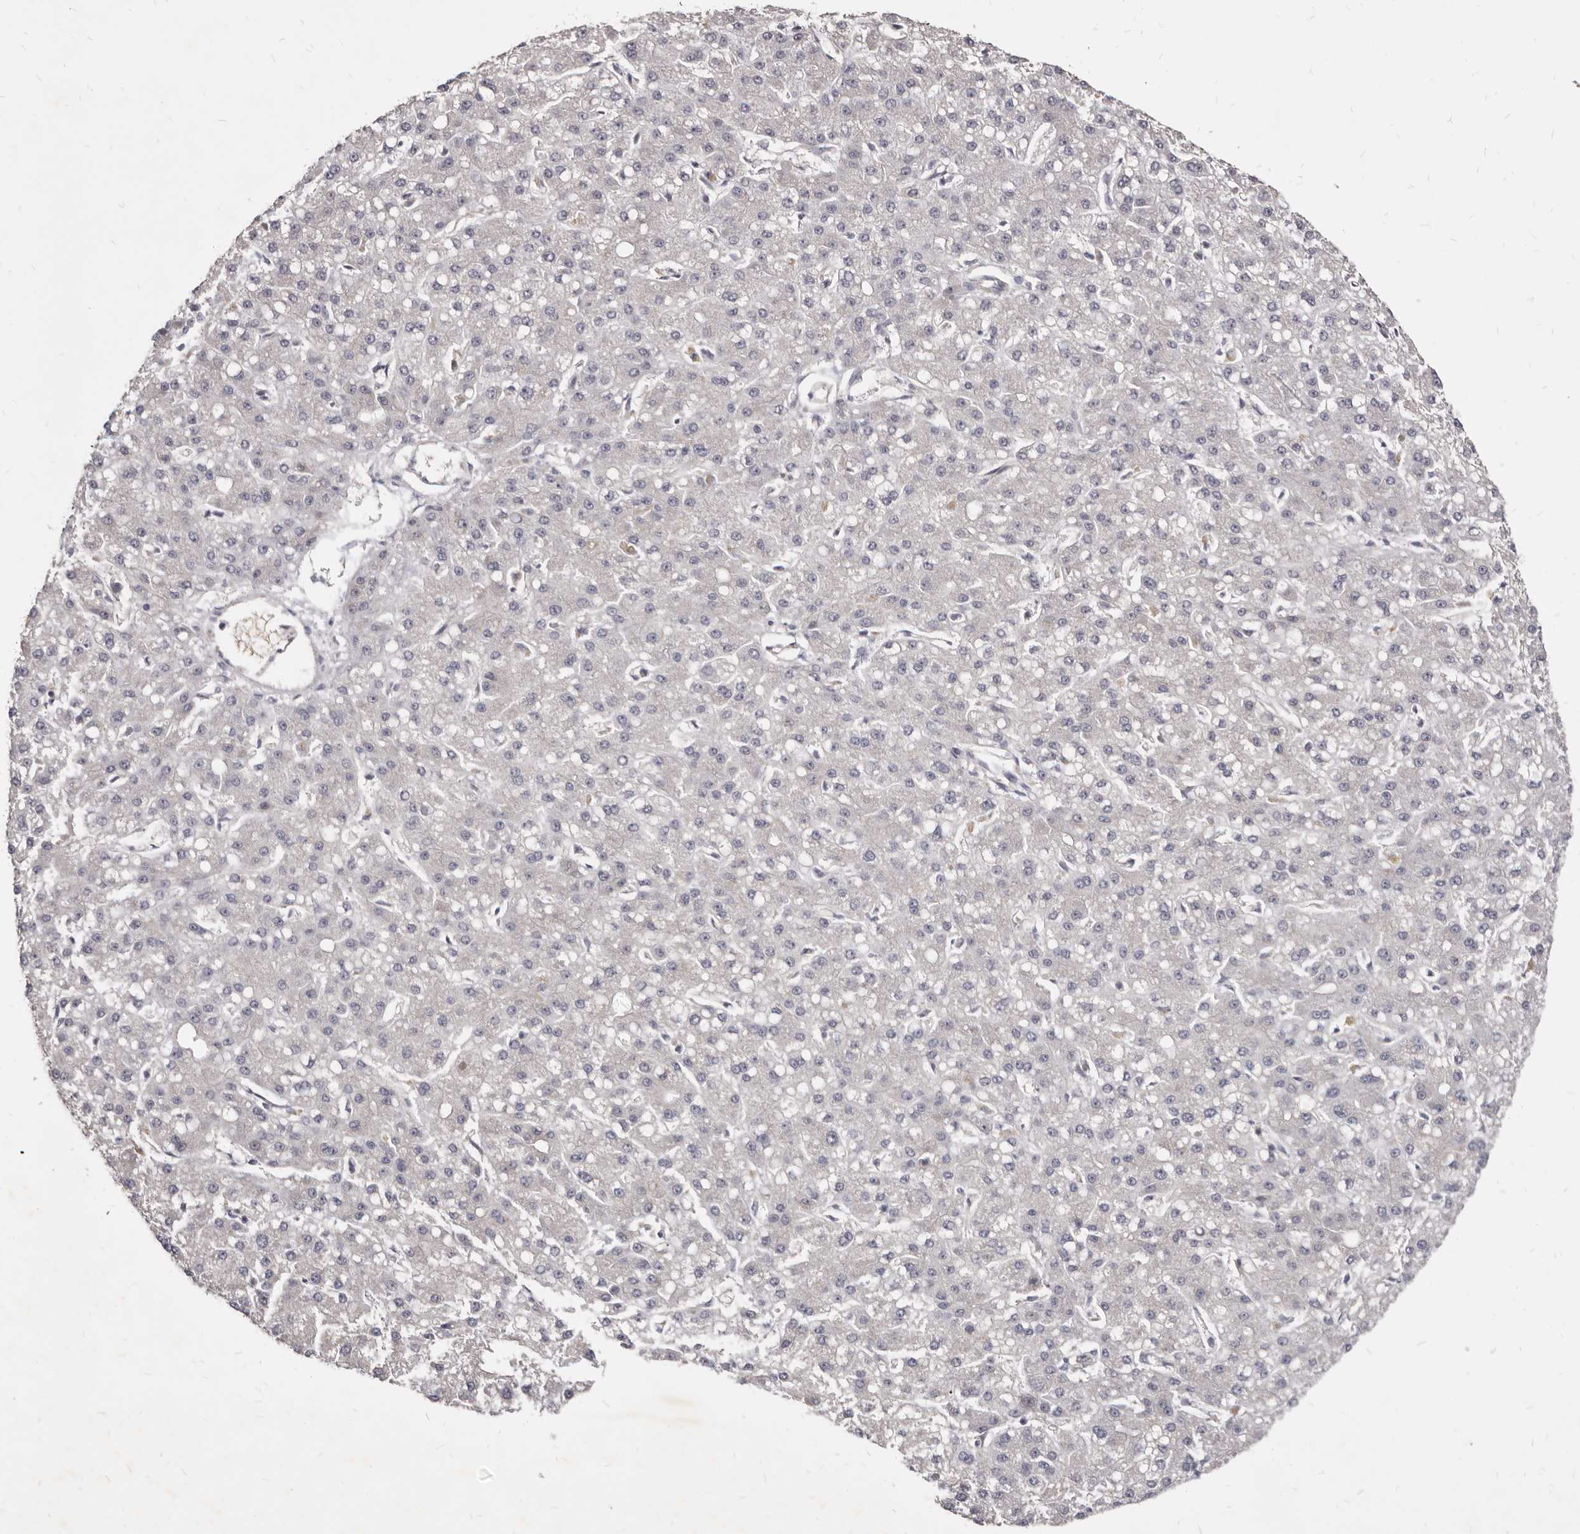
{"staining": {"intensity": "negative", "quantity": "none", "location": "none"}, "tissue": "liver cancer", "cell_type": "Tumor cells", "image_type": "cancer", "snomed": [{"axis": "morphology", "description": "Carcinoma, Hepatocellular, NOS"}, {"axis": "topography", "description": "Liver"}], "caption": "High power microscopy image of an IHC image of liver cancer, revealing no significant expression in tumor cells.", "gene": "KIF2B", "patient": {"sex": "male", "age": 67}}